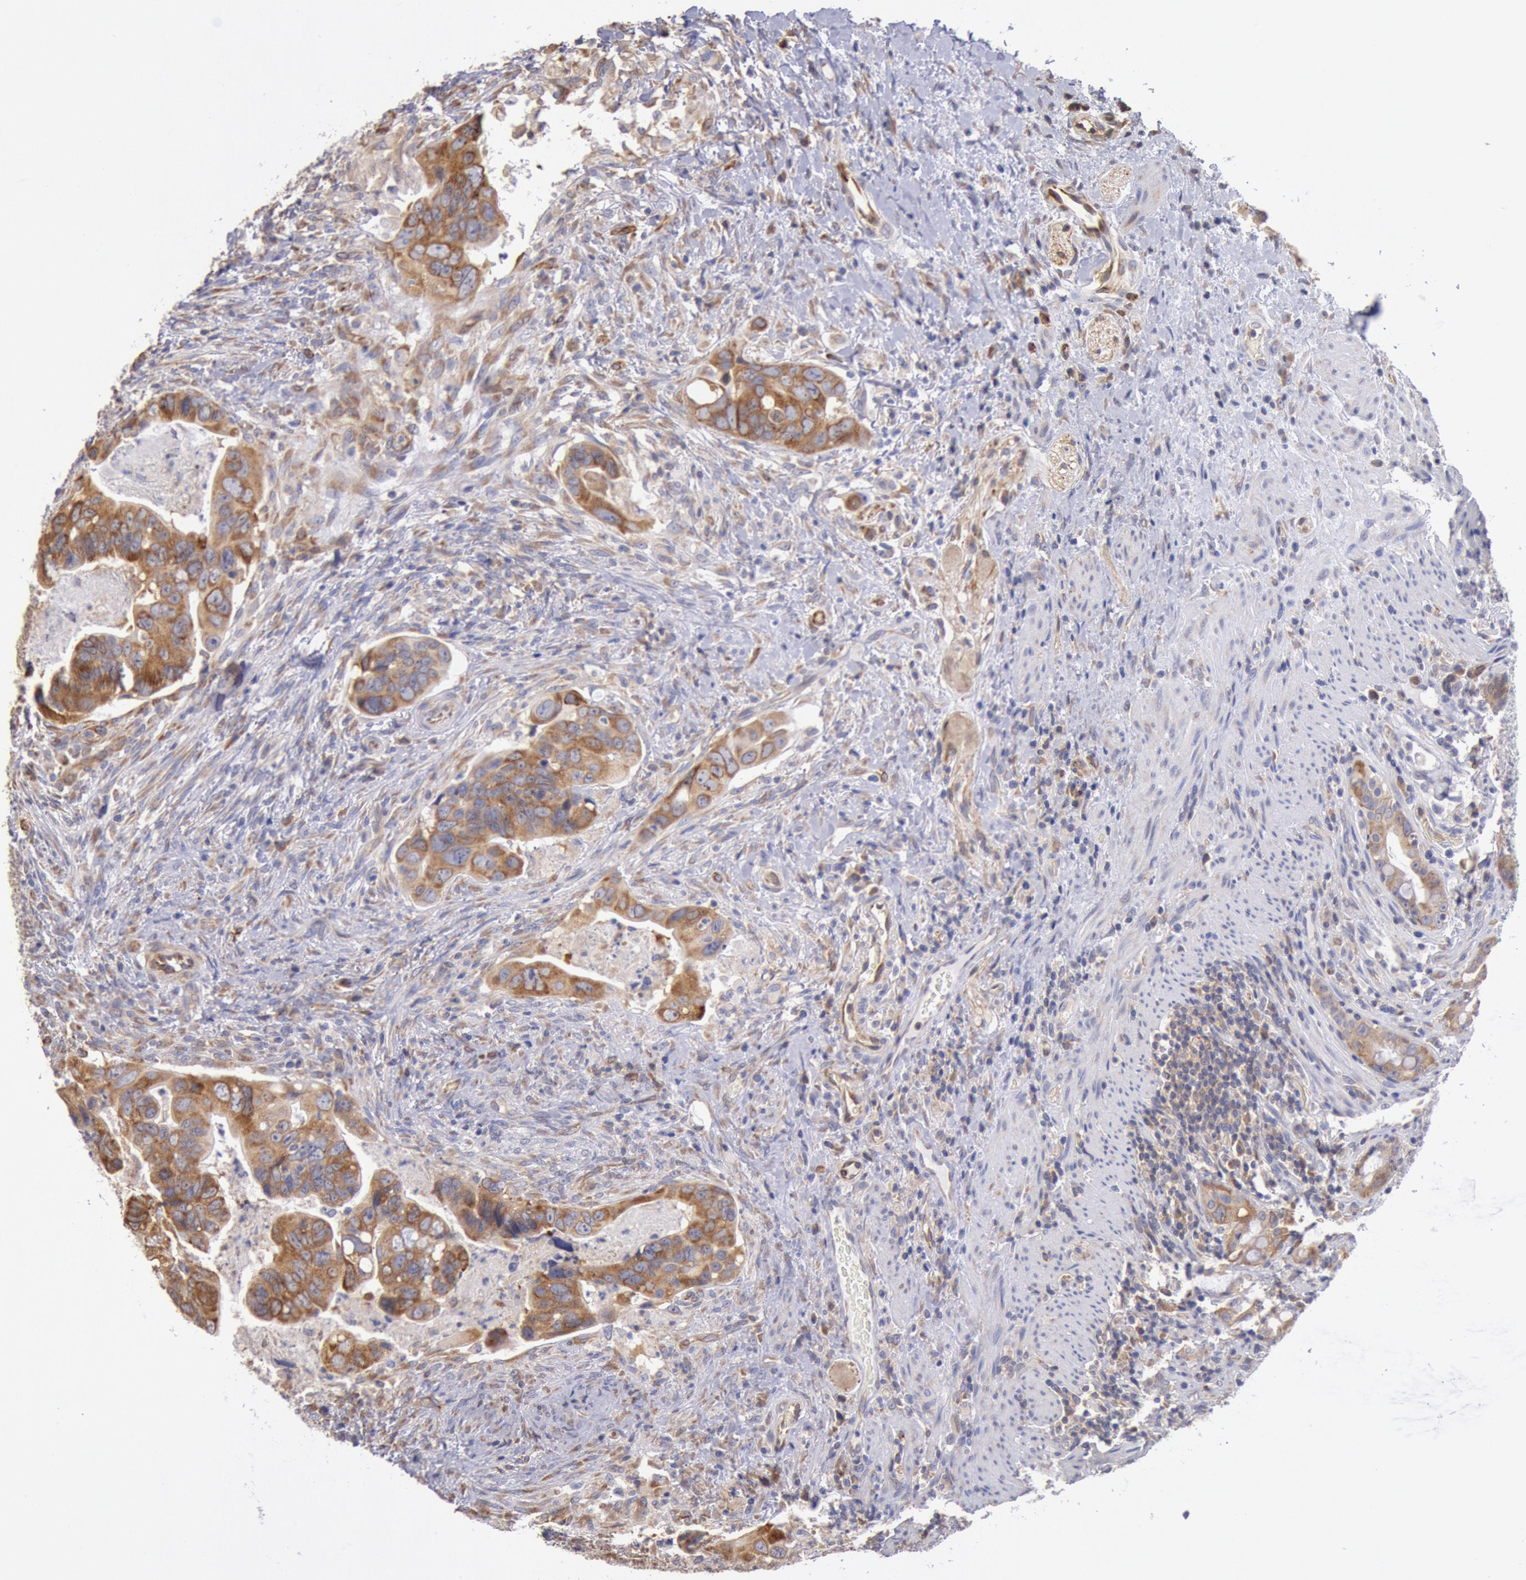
{"staining": {"intensity": "moderate", "quantity": ">75%", "location": "cytoplasmic/membranous"}, "tissue": "colorectal cancer", "cell_type": "Tumor cells", "image_type": "cancer", "snomed": [{"axis": "morphology", "description": "Adenocarcinoma, NOS"}, {"axis": "topography", "description": "Rectum"}], "caption": "Immunohistochemistry (IHC) photomicrograph of colorectal adenocarcinoma stained for a protein (brown), which reveals medium levels of moderate cytoplasmic/membranous expression in approximately >75% of tumor cells.", "gene": "DRG1", "patient": {"sex": "male", "age": 53}}